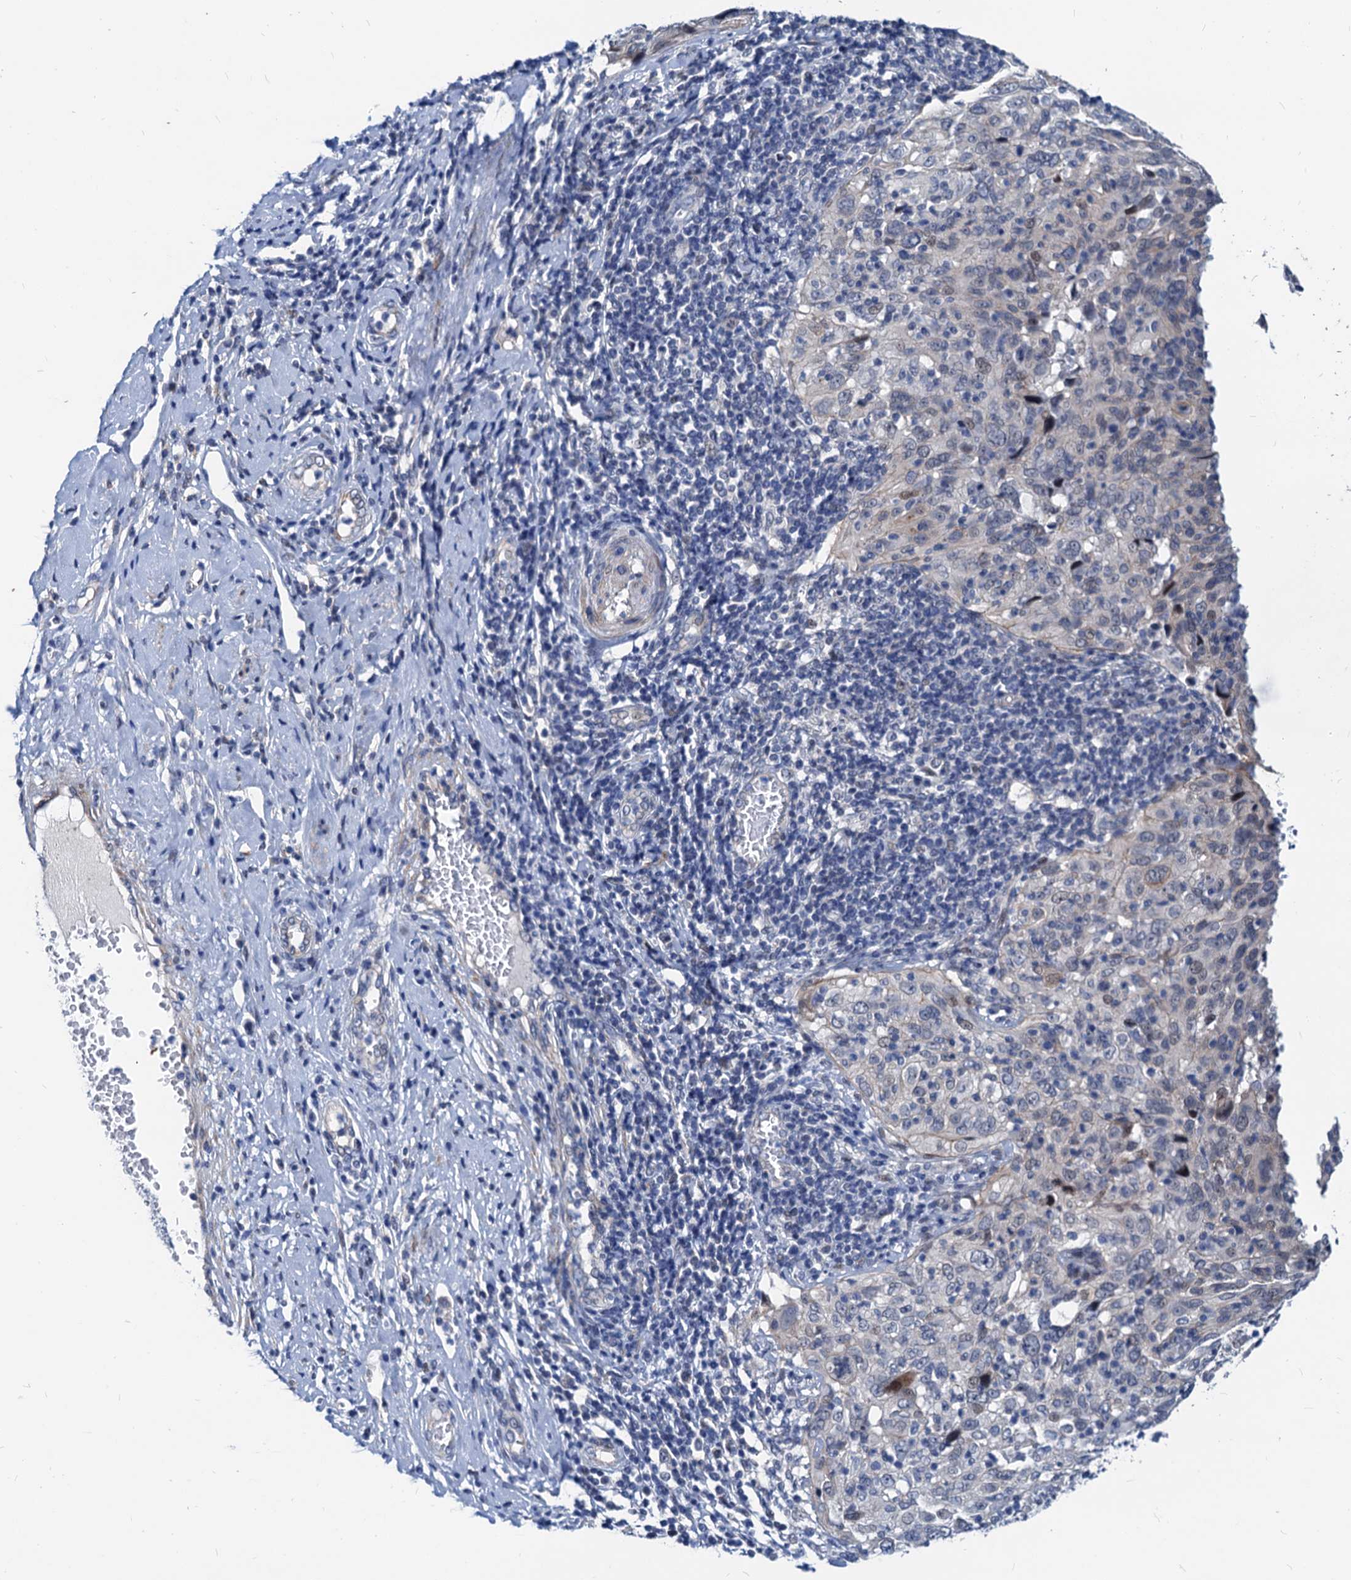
{"staining": {"intensity": "negative", "quantity": "none", "location": "none"}, "tissue": "cervical cancer", "cell_type": "Tumor cells", "image_type": "cancer", "snomed": [{"axis": "morphology", "description": "Squamous cell carcinoma, NOS"}, {"axis": "topography", "description": "Cervix"}], "caption": "There is no significant positivity in tumor cells of cervical squamous cell carcinoma.", "gene": "HSF2", "patient": {"sex": "female", "age": 31}}